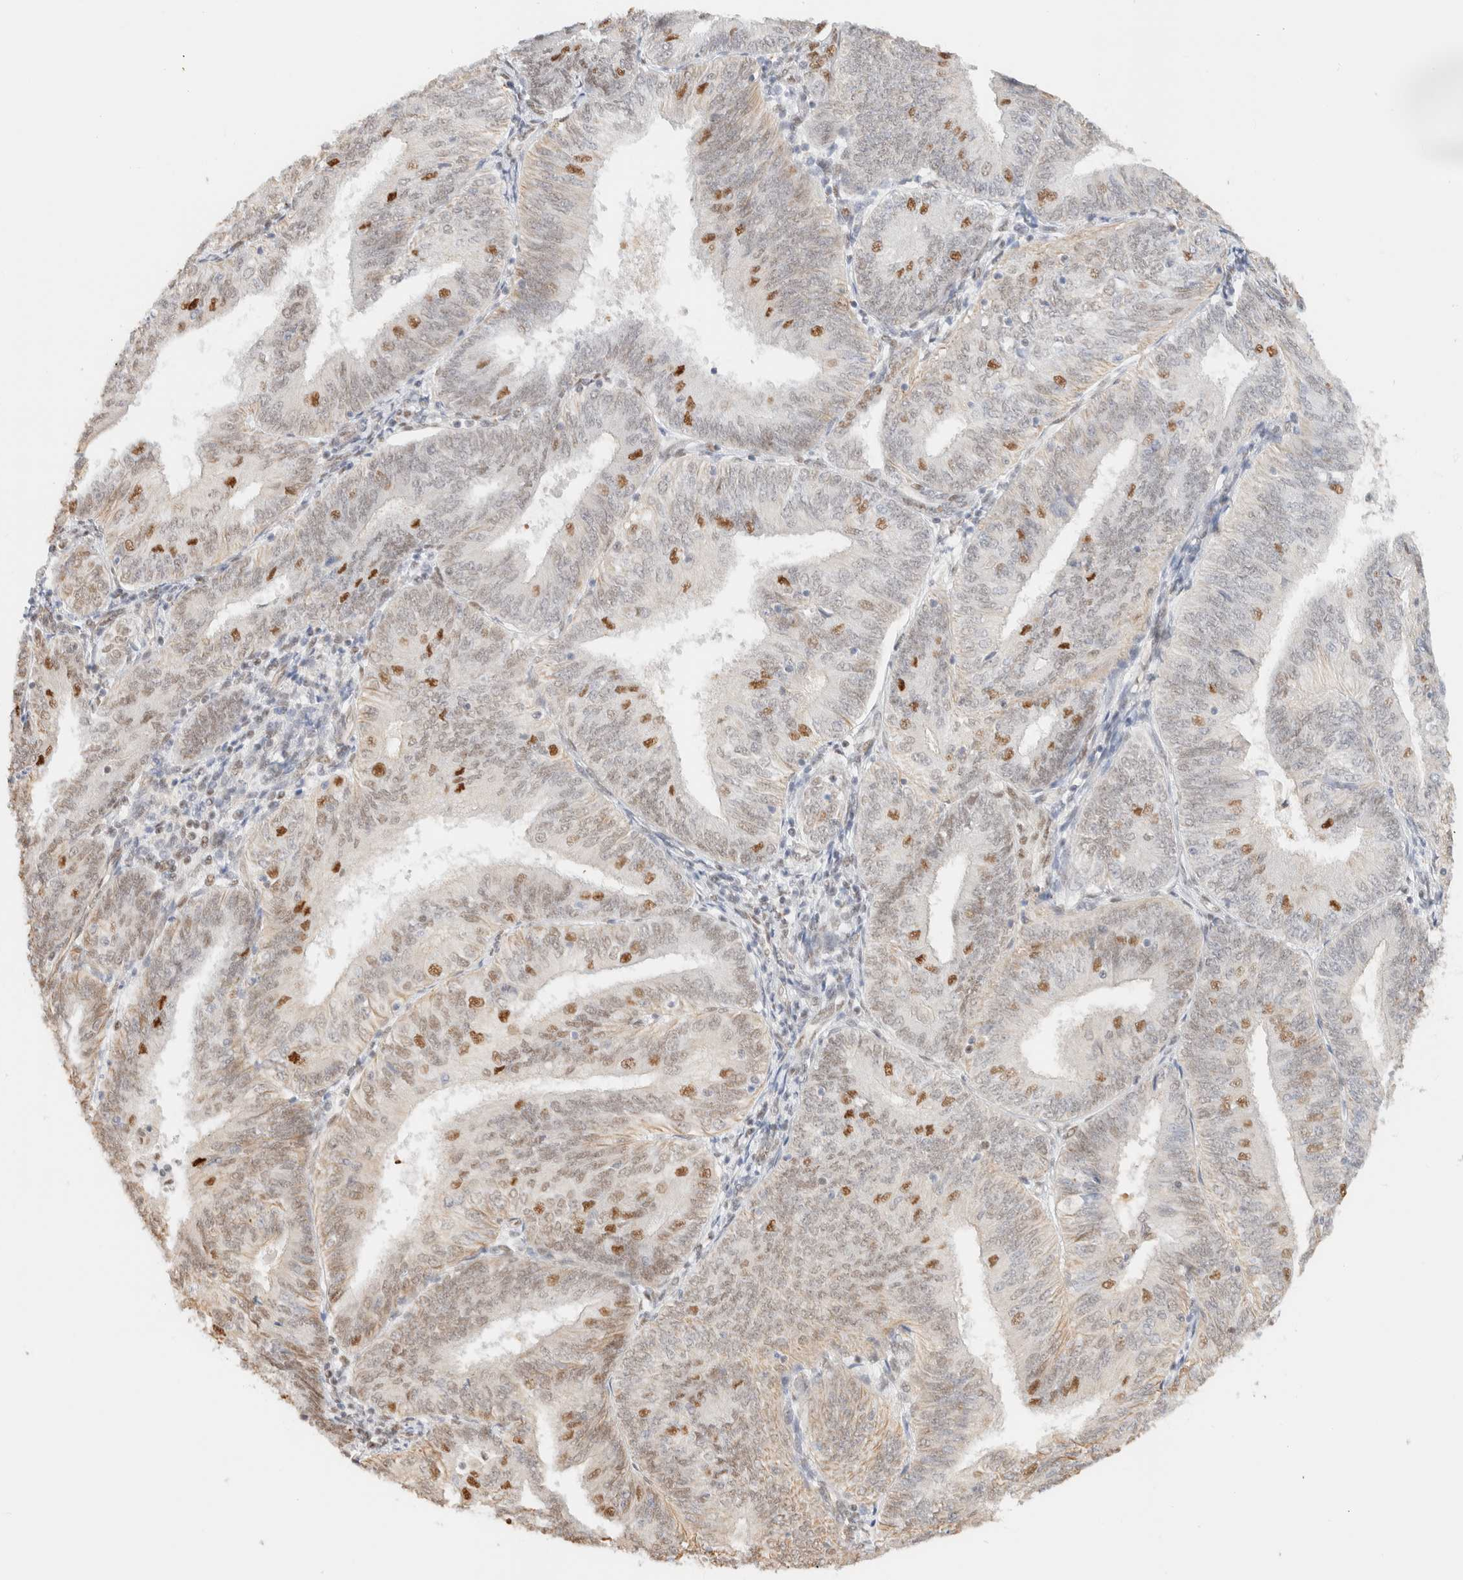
{"staining": {"intensity": "moderate", "quantity": "<25%", "location": "nuclear"}, "tissue": "endometrial cancer", "cell_type": "Tumor cells", "image_type": "cancer", "snomed": [{"axis": "morphology", "description": "Adenocarcinoma, NOS"}, {"axis": "topography", "description": "Endometrium"}], "caption": "IHC staining of endometrial cancer (adenocarcinoma), which demonstrates low levels of moderate nuclear staining in approximately <25% of tumor cells indicating moderate nuclear protein staining. The staining was performed using DAB (brown) for protein detection and nuclei were counterstained in hematoxylin (blue).", "gene": "ARID5A", "patient": {"sex": "female", "age": 58}}